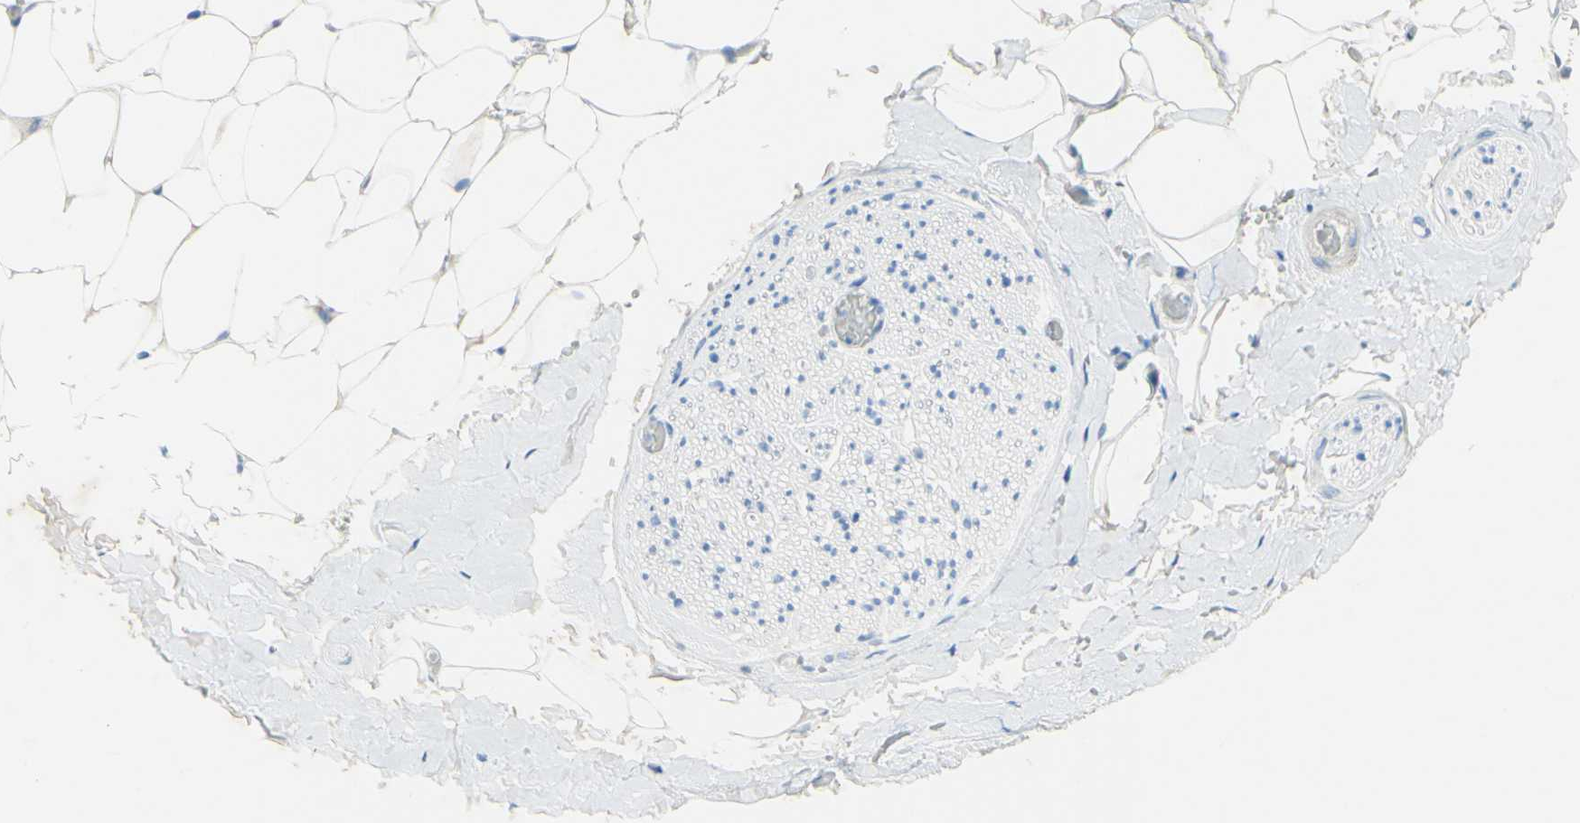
{"staining": {"intensity": "weak", "quantity": "<25%", "location": "cytoplasmic/membranous"}, "tissue": "adipose tissue", "cell_type": "Adipocytes", "image_type": "normal", "snomed": [{"axis": "morphology", "description": "Normal tissue, NOS"}, {"axis": "topography", "description": "Peripheral nerve tissue"}], "caption": "Immunohistochemical staining of unremarkable human adipose tissue reveals no significant positivity in adipocytes.", "gene": "ACADL", "patient": {"sex": "male", "age": 70}}